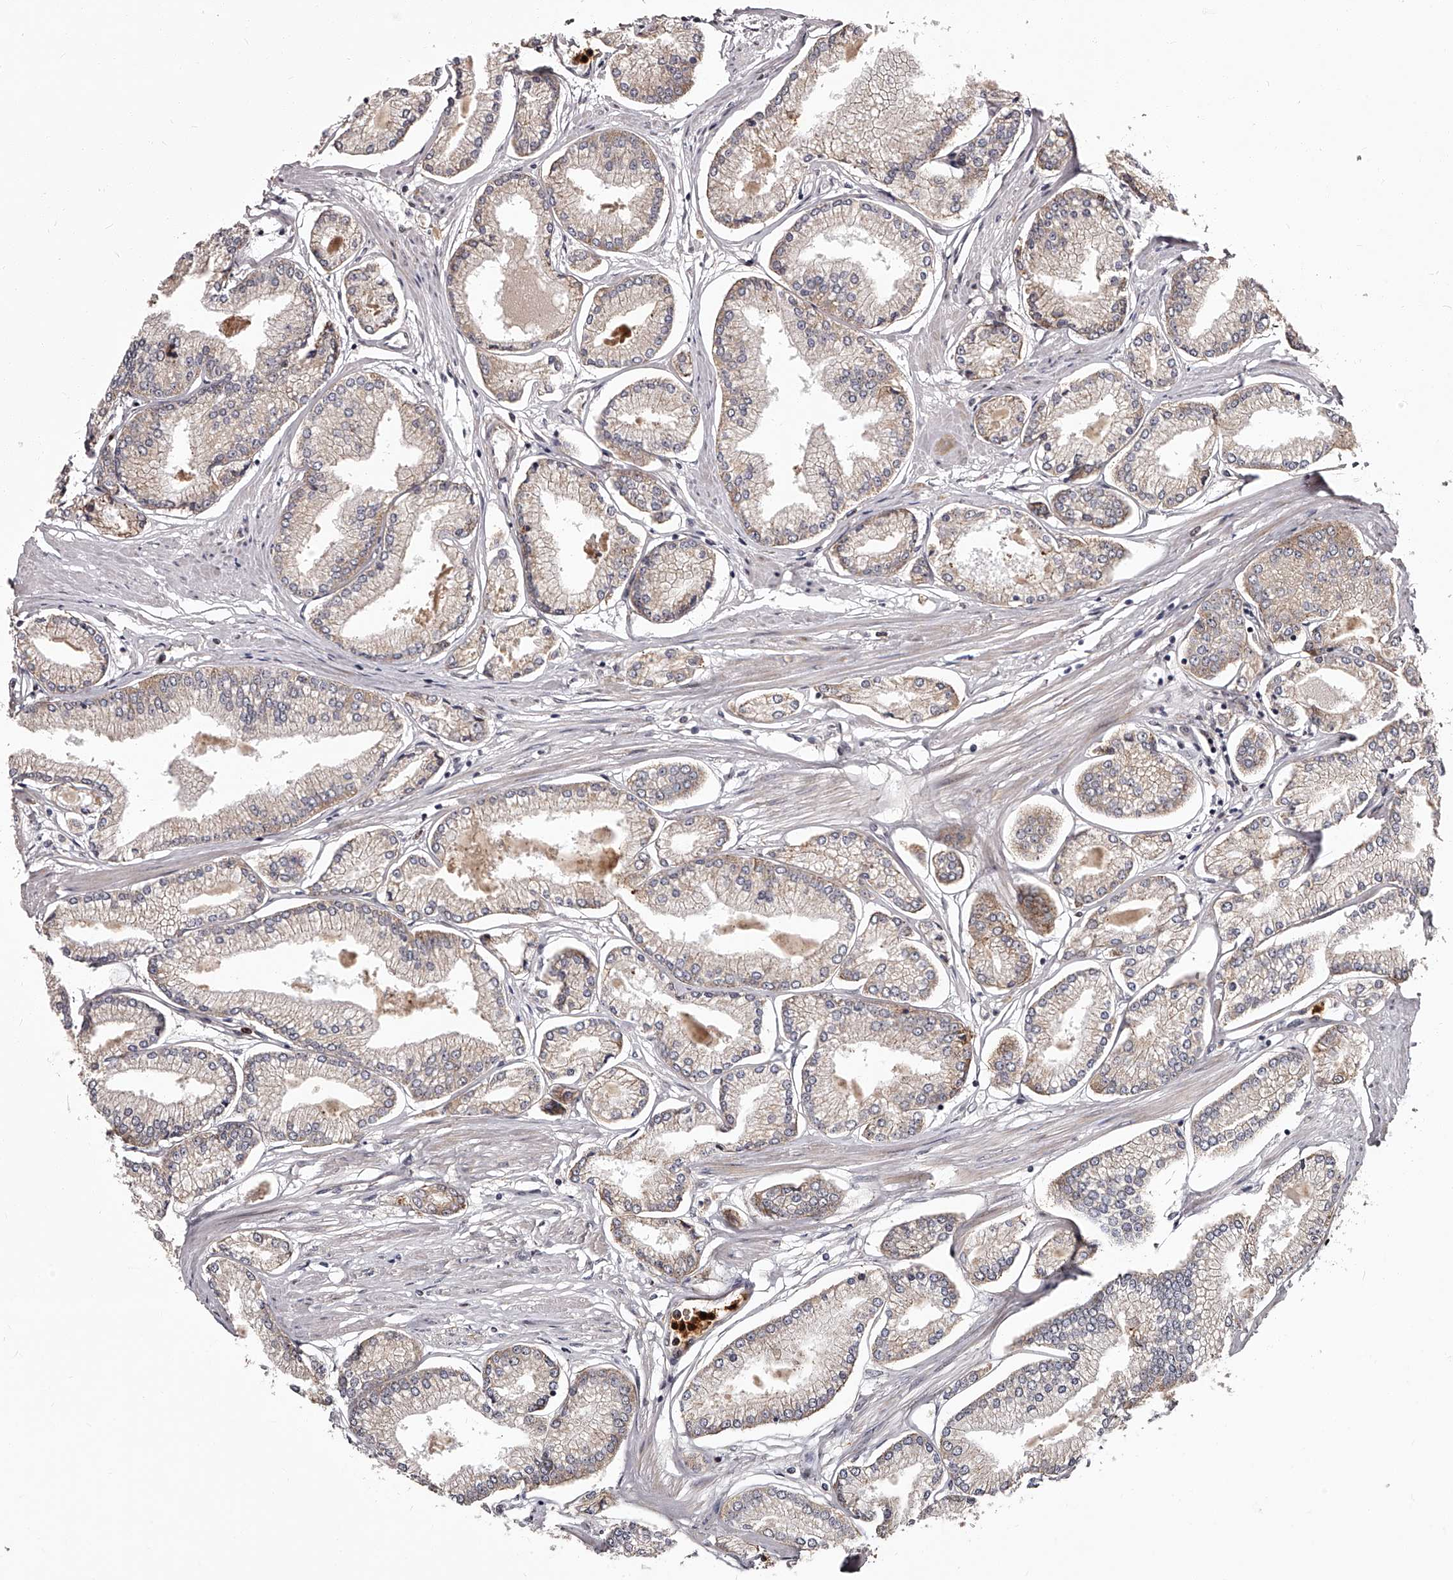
{"staining": {"intensity": "weak", "quantity": "<25%", "location": "cytoplasmic/membranous"}, "tissue": "prostate cancer", "cell_type": "Tumor cells", "image_type": "cancer", "snomed": [{"axis": "morphology", "description": "Adenocarcinoma, Low grade"}, {"axis": "topography", "description": "Prostate"}], "caption": "This is an immunohistochemistry histopathology image of human prostate low-grade adenocarcinoma. There is no expression in tumor cells.", "gene": "RSC1A1", "patient": {"sex": "male", "age": 52}}